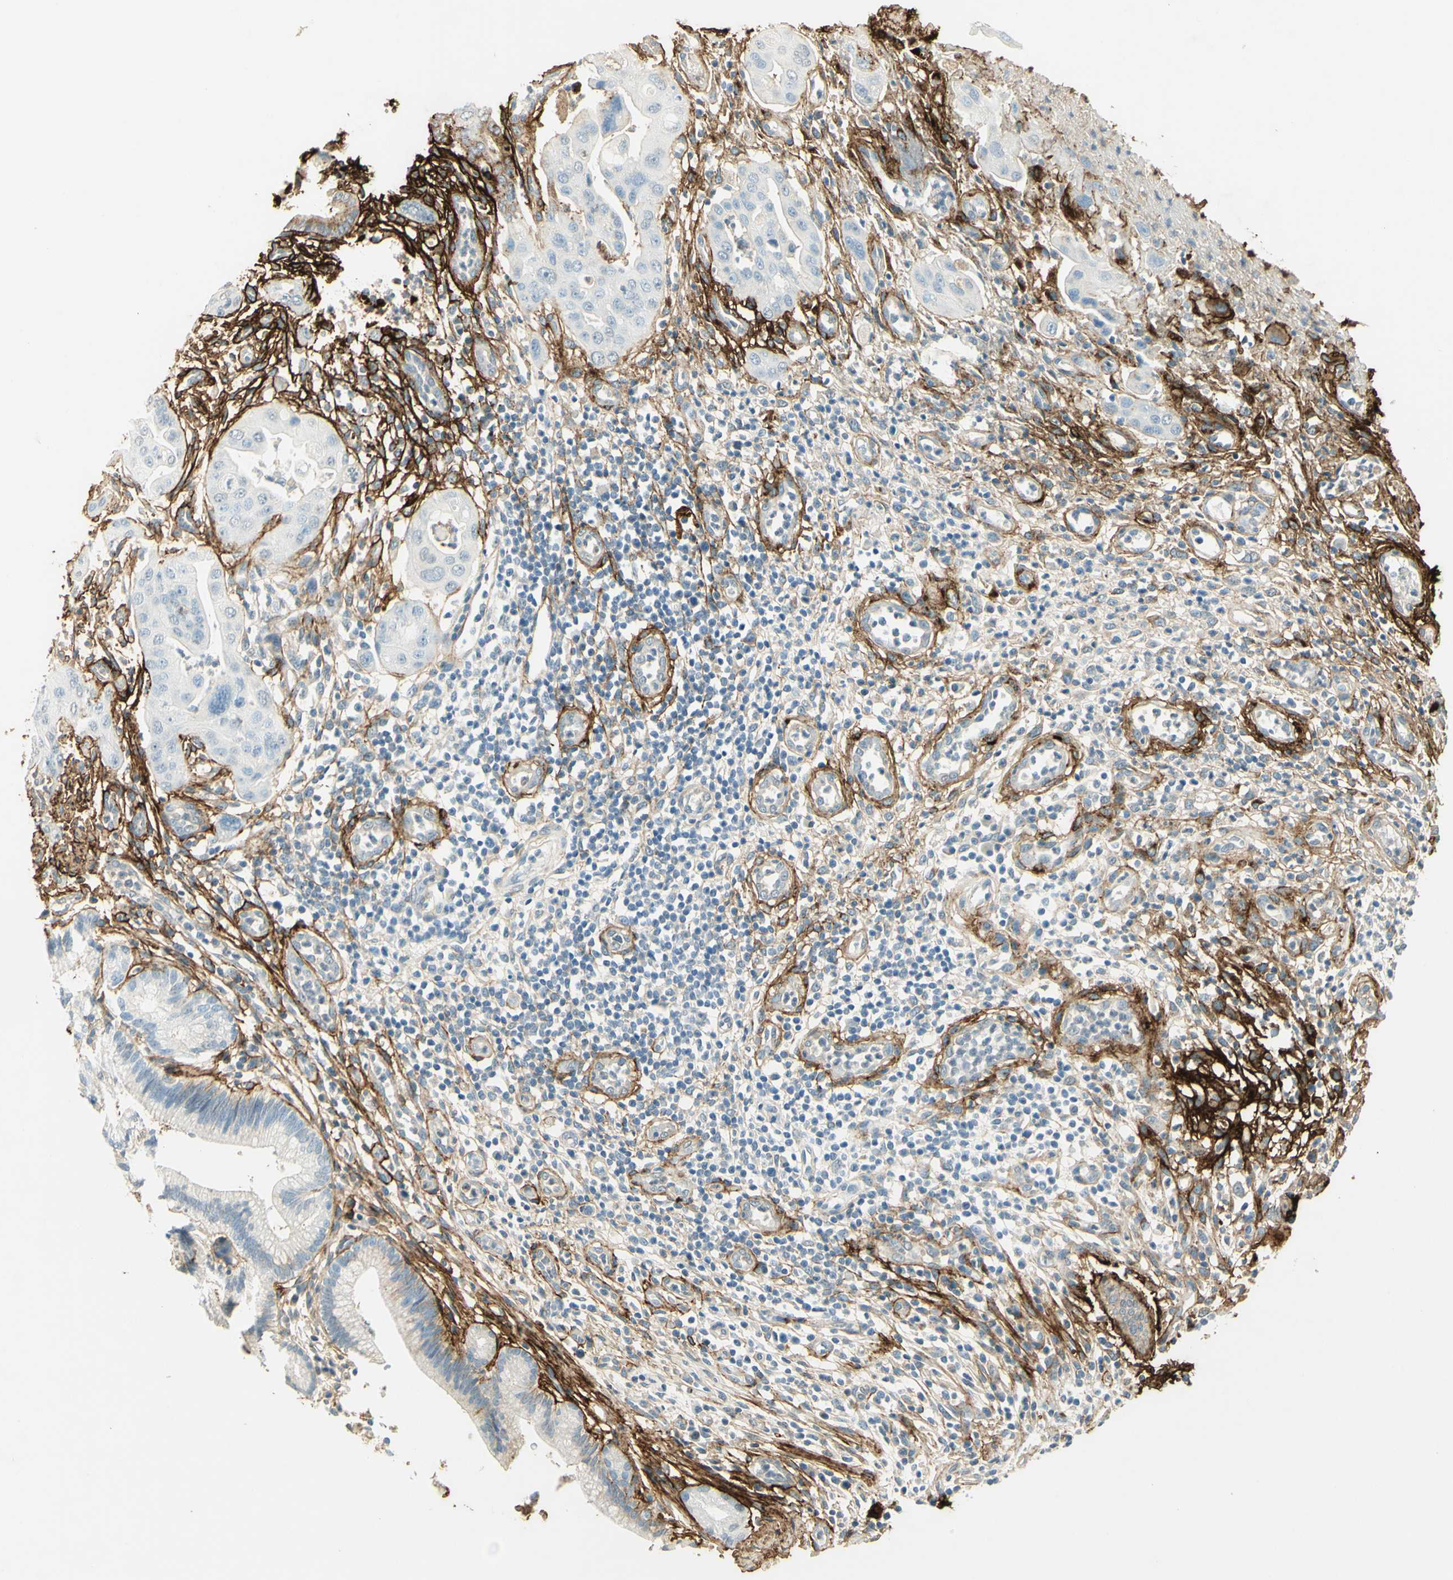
{"staining": {"intensity": "negative", "quantity": "none", "location": "none"}, "tissue": "pancreatic cancer", "cell_type": "Tumor cells", "image_type": "cancer", "snomed": [{"axis": "morphology", "description": "Adenocarcinoma, NOS"}, {"axis": "topography", "description": "Pancreas"}], "caption": "Immunohistochemistry (IHC) micrograph of neoplastic tissue: pancreatic cancer stained with DAB (3,3'-diaminobenzidine) exhibits no significant protein staining in tumor cells. The staining was performed using DAB (3,3'-diaminobenzidine) to visualize the protein expression in brown, while the nuclei were stained in blue with hematoxylin (Magnification: 20x).", "gene": "TNN", "patient": {"sex": "female", "age": 75}}